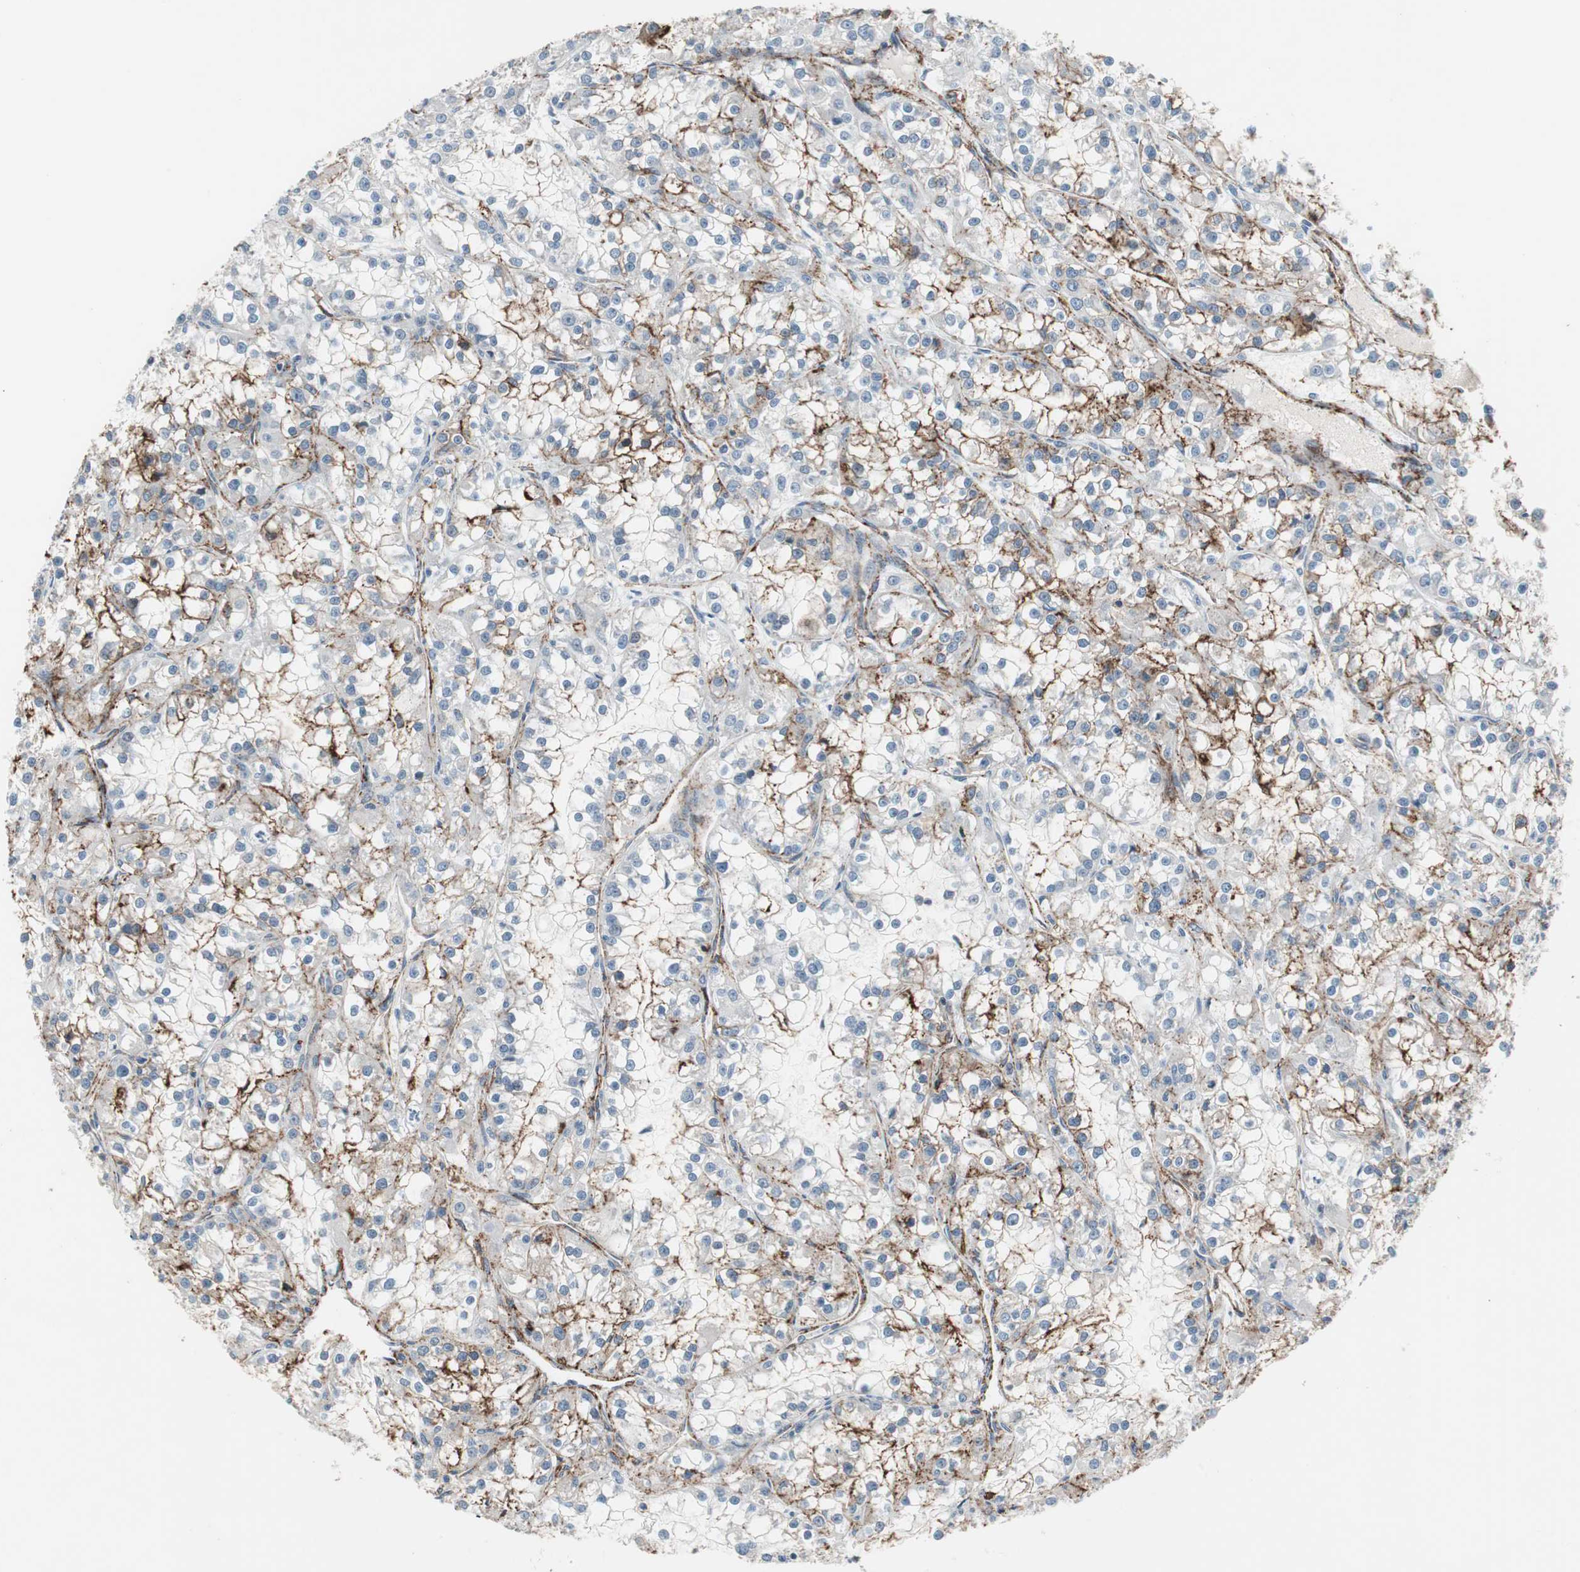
{"staining": {"intensity": "moderate", "quantity": "<25%", "location": "cytoplasmic/membranous"}, "tissue": "renal cancer", "cell_type": "Tumor cells", "image_type": "cancer", "snomed": [{"axis": "morphology", "description": "Adenocarcinoma, NOS"}, {"axis": "topography", "description": "Kidney"}], "caption": "A high-resolution image shows IHC staining of renal adenocarcinoma, which reveals moderate cytoplasmic/membranous expression in approximately <25% of tumor cells.", "gene": "GRHL1", "patient": {"sex": "female", "age": 52}}